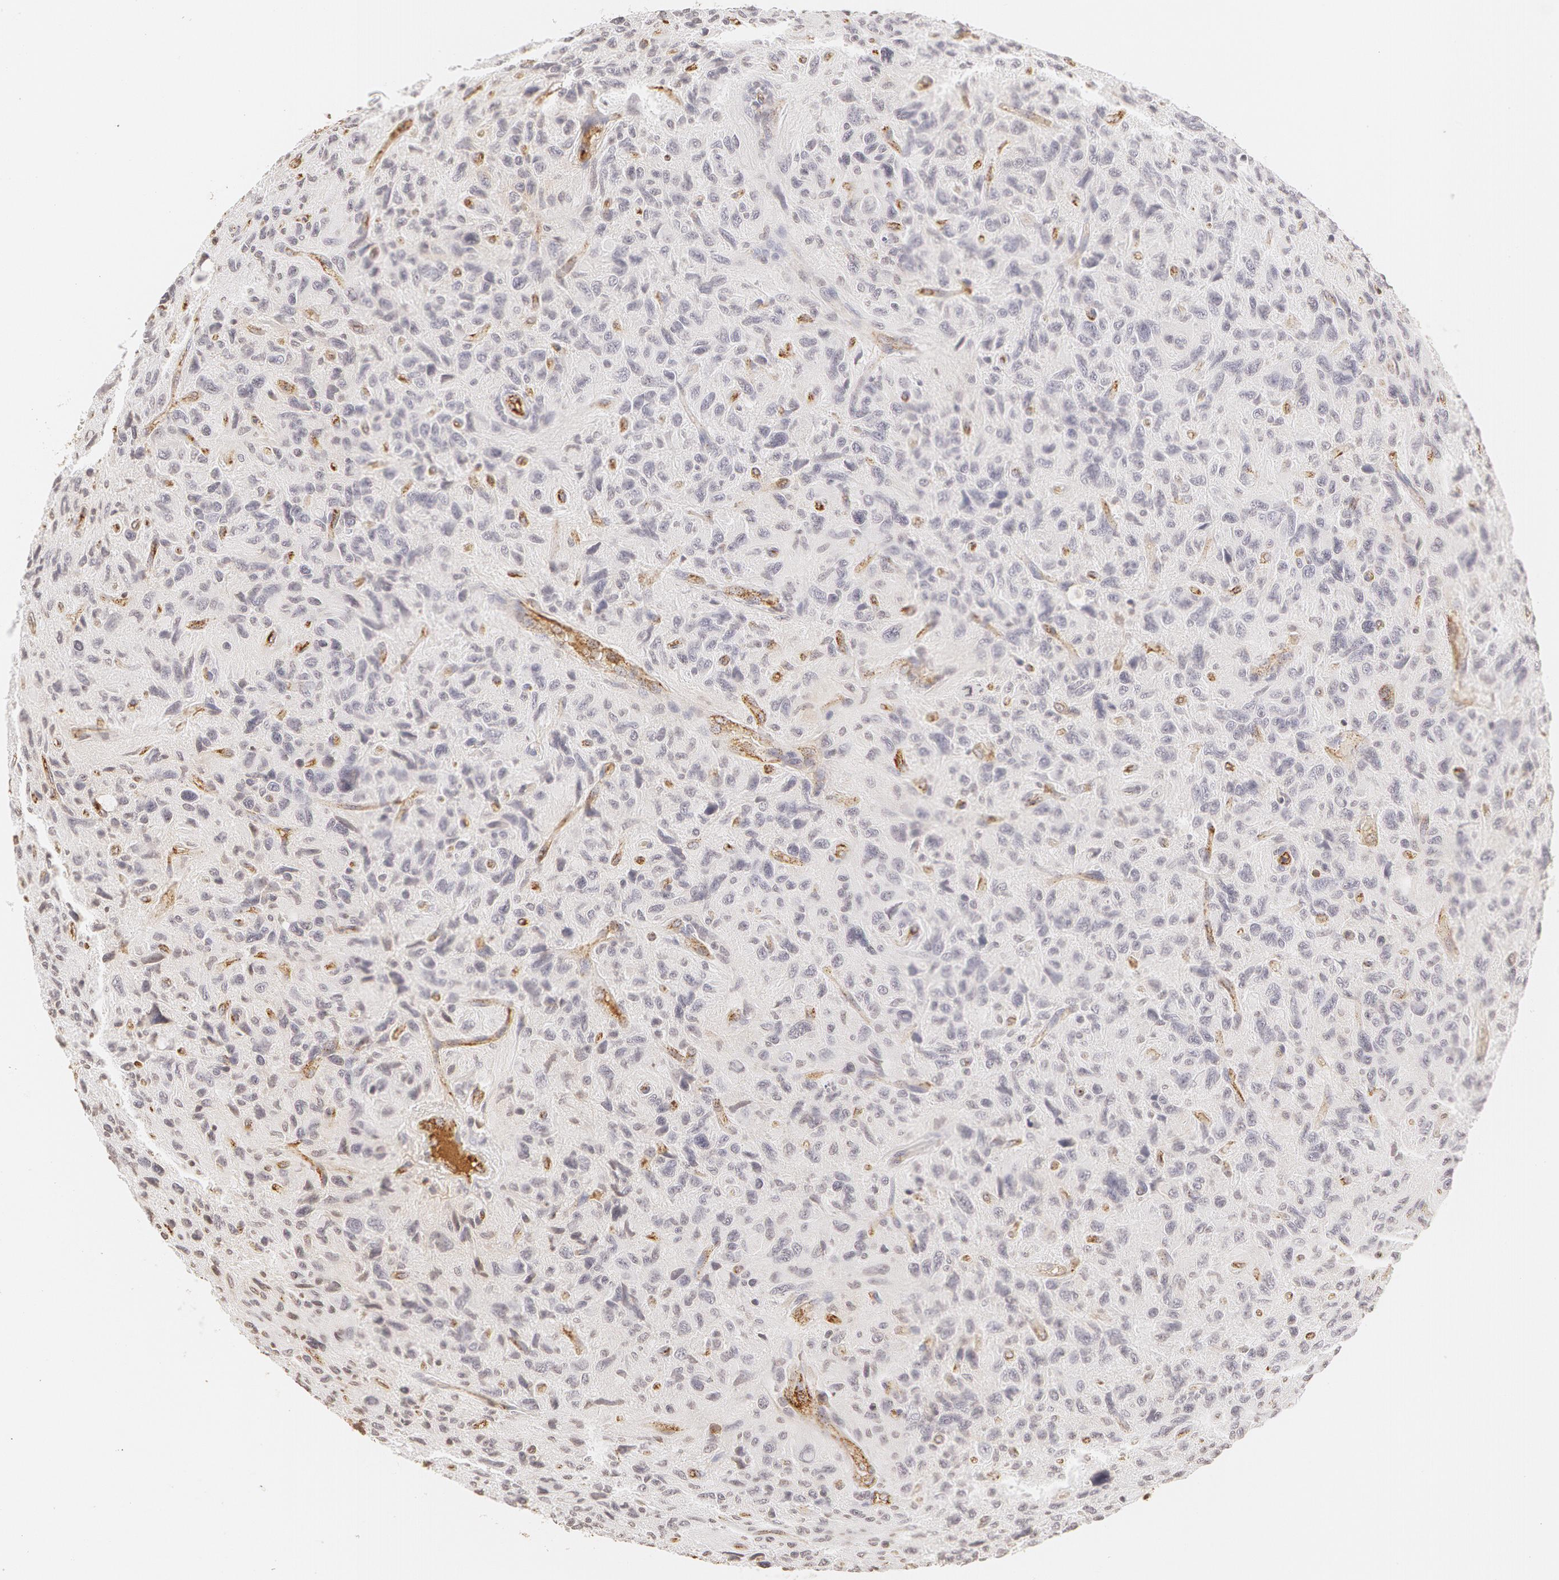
{"staining": {"intensity": "negative", "quantity": "none", "location": "none"}, "tissue": "glioma", "cell_type": "Tumor cells", "image_type": "cancer", "snomed": [{"axis": "morphology", "description": "Glioma, malignant, High grade"}, {"axis": "topography", "description": "Brain"}], "caption": "Malignant glioma (high-grade) stained for a protein using immunohistochemistry (IHC) reveals no expression tumor cells.", "gene": "VWF", "patient": {"sex": "female", "age": 60}}